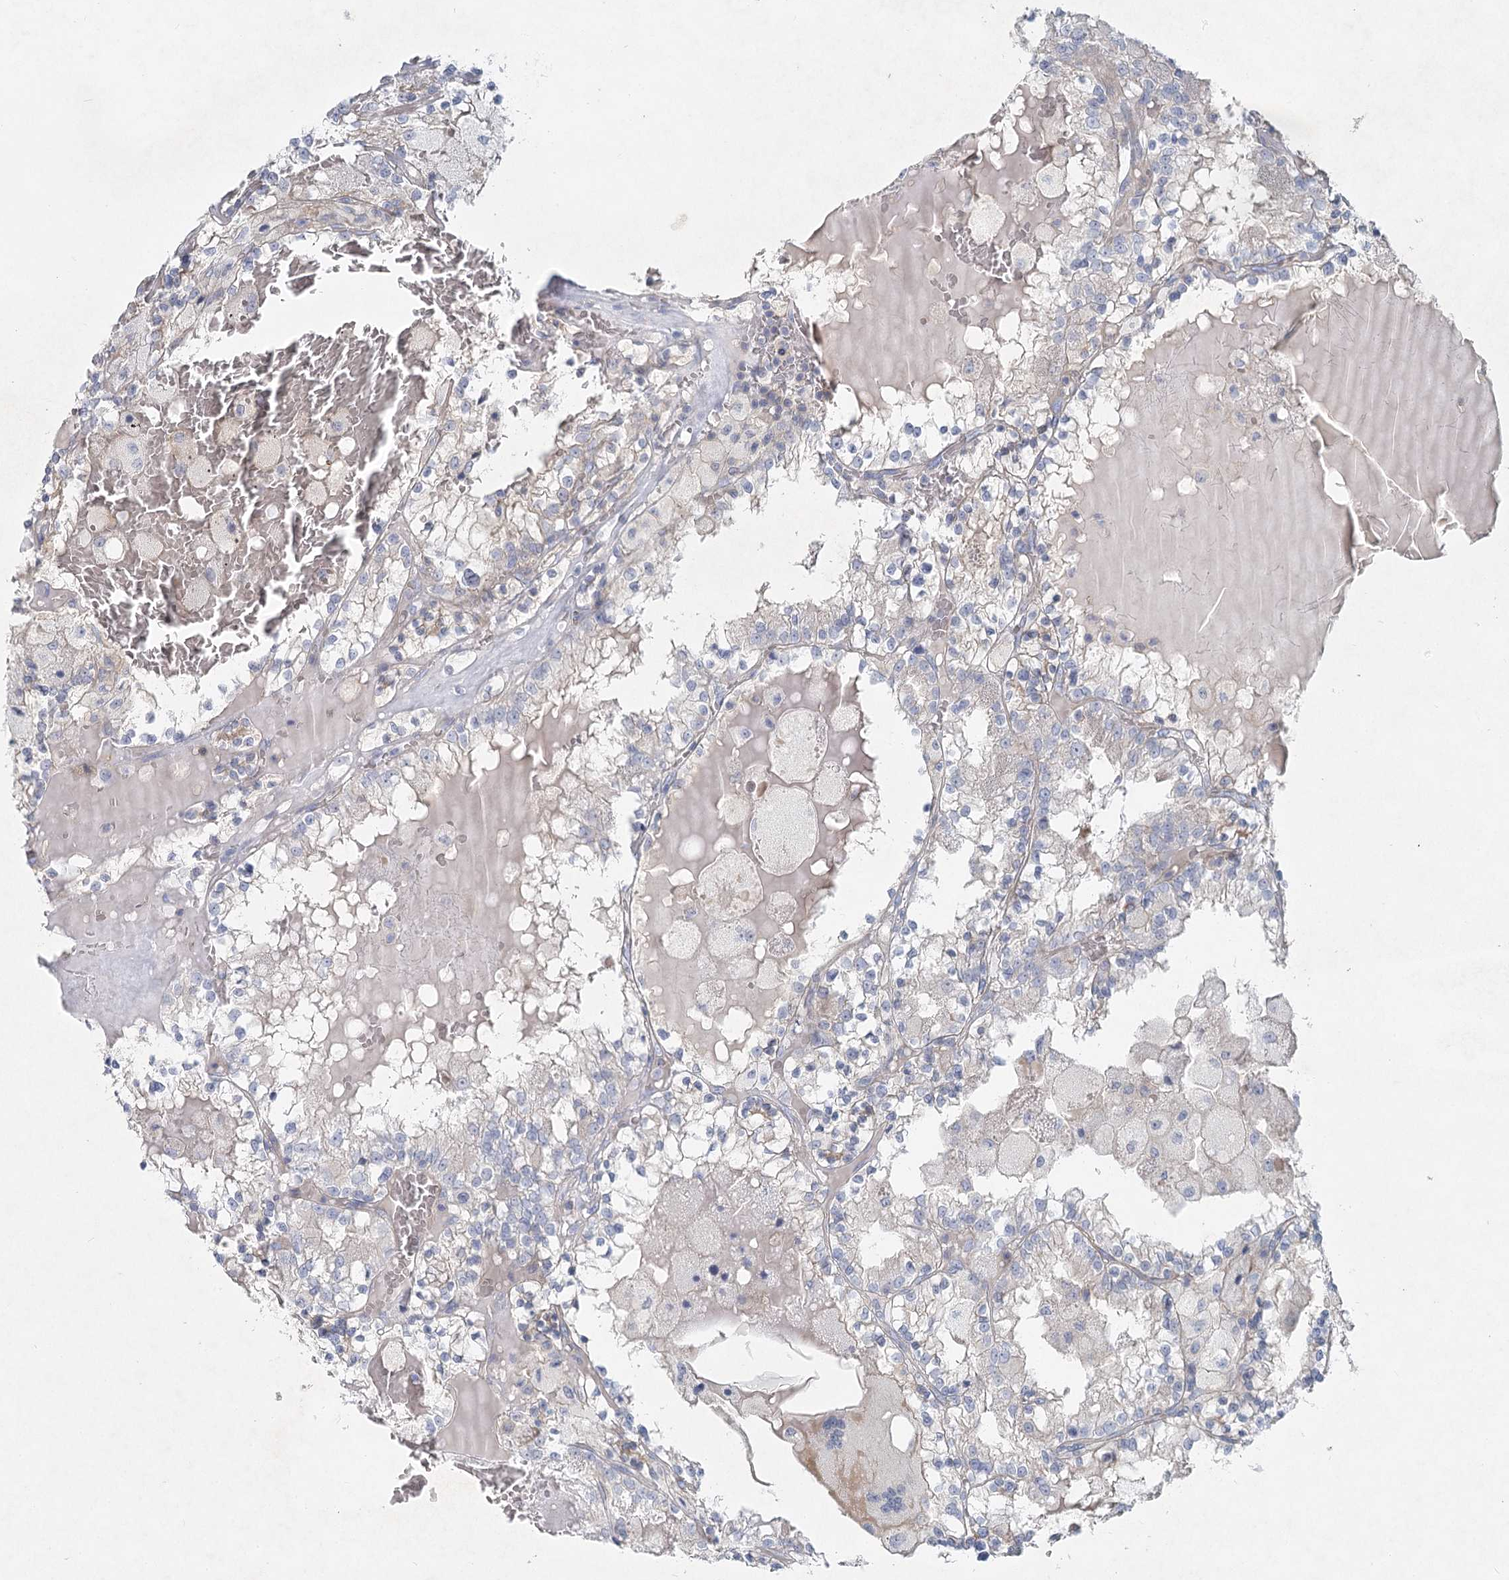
{"staining": {"intensity": "negative", "quantity": "none", "location": "none"}, "tissue": "renal cancer", "cell_type": "Tumor cells", "image_type": "cancer", "snomed": [{"axis": "morphology", "description": "Adenocarcinoma, NOS"}, {"axis": "topography", "description": "Kidney"}], "caption": "IHC of renal adenocarcinoma reveals no staining in tumor cells.", "gene": "DNMBP", "patient": {"sex": "female", "age": 56}}